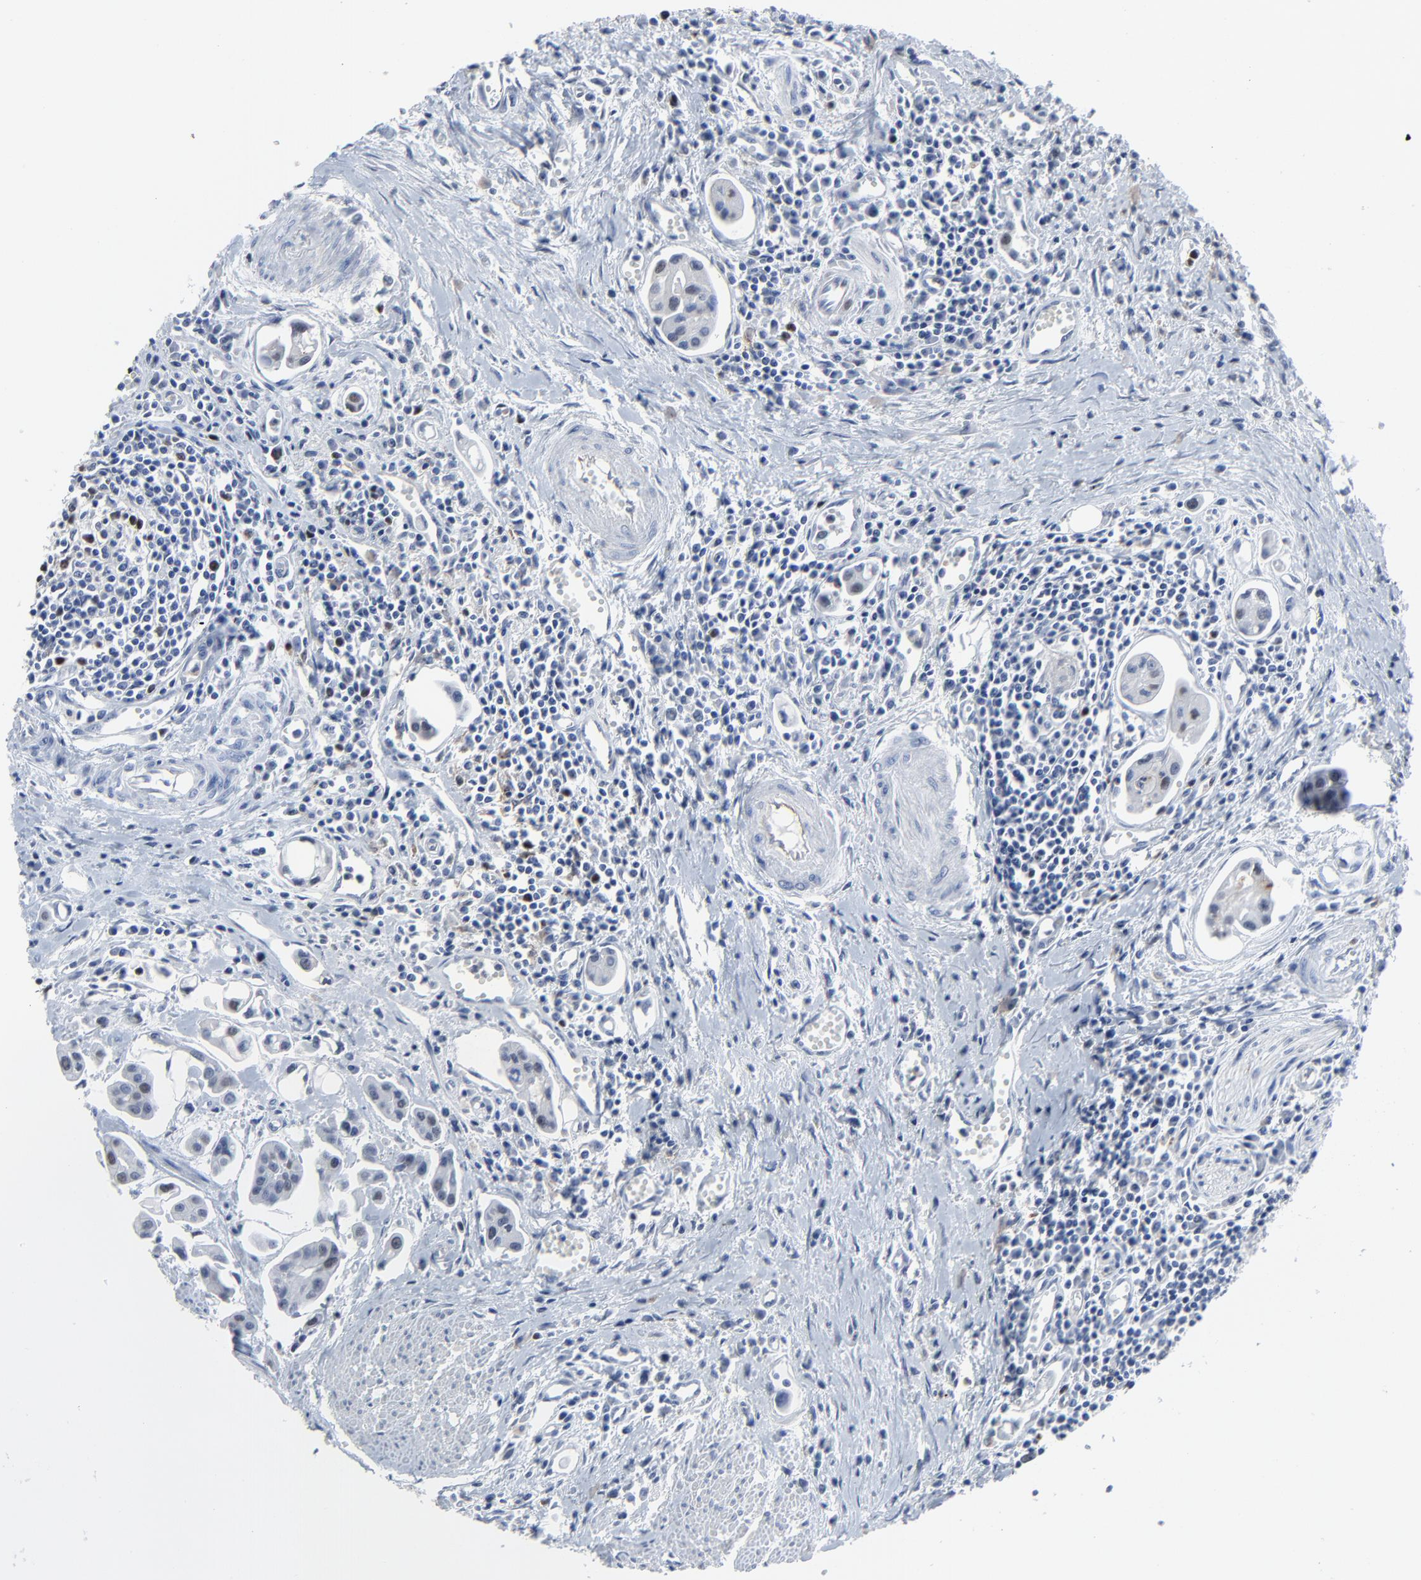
{"staining": {"intensity": "weak", "quantity": "<25%", "location": "nuclear"}, "tissue": "urothelial cancer", "cell_type": "Tumor cells", "image_type": "cancer", "snomed": [{"axis": "morphology", "description": "Urothelial carcinoma, High grade"}, {"axis": "topography", "description": "Urinary bladder"}], "caption": "High power microscopy photomicrograph of an immunohistochemistry (IHC) photomicrograph of urothelial cancer, revealing no significant staining in tumor cells.", "gene": "BIRC3", "patient": {"sex": "male", "age": 66}}